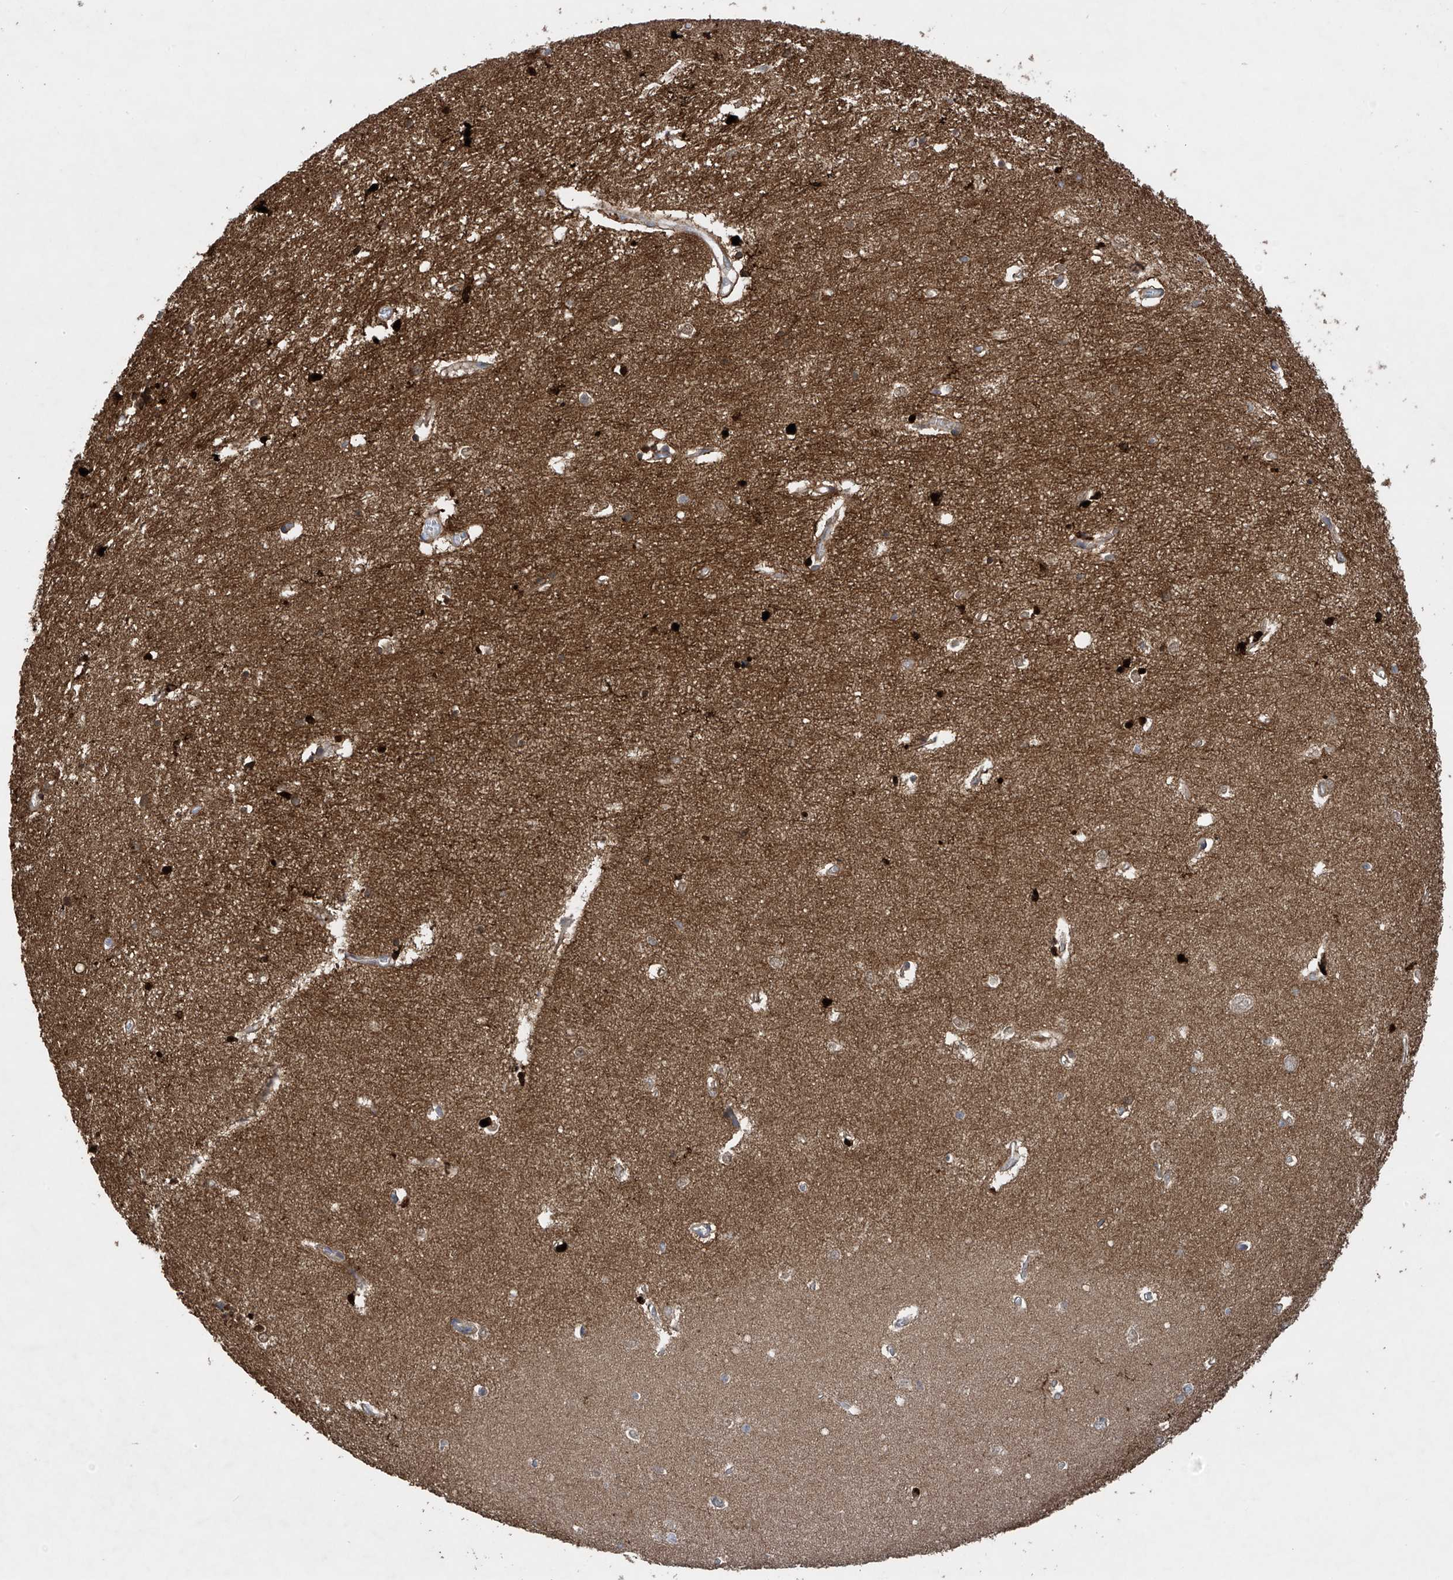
{"staining": {"intensity": "strong", "quantity": "<25%", "location": "cytoplasmic/membranous,nuclear"}, "tissue": "hippocampus", "cell_type": "Glial cells", "image_type": "normal", "snomed": [{"axis": "morphology", "description": "Normal tissue, NOS"}, {"axis": "topography", "description": "Hippocampus"}], "caption": "Protein staining by immunohistochemistry (IHC) exhibits strong cytoplasmic/membranous,nuclear staining in approximately <25% of glial cells in unremarkable hippocampus.", "gene": "PHACTR2", "patient": {"sex": "female", "age": 64}}